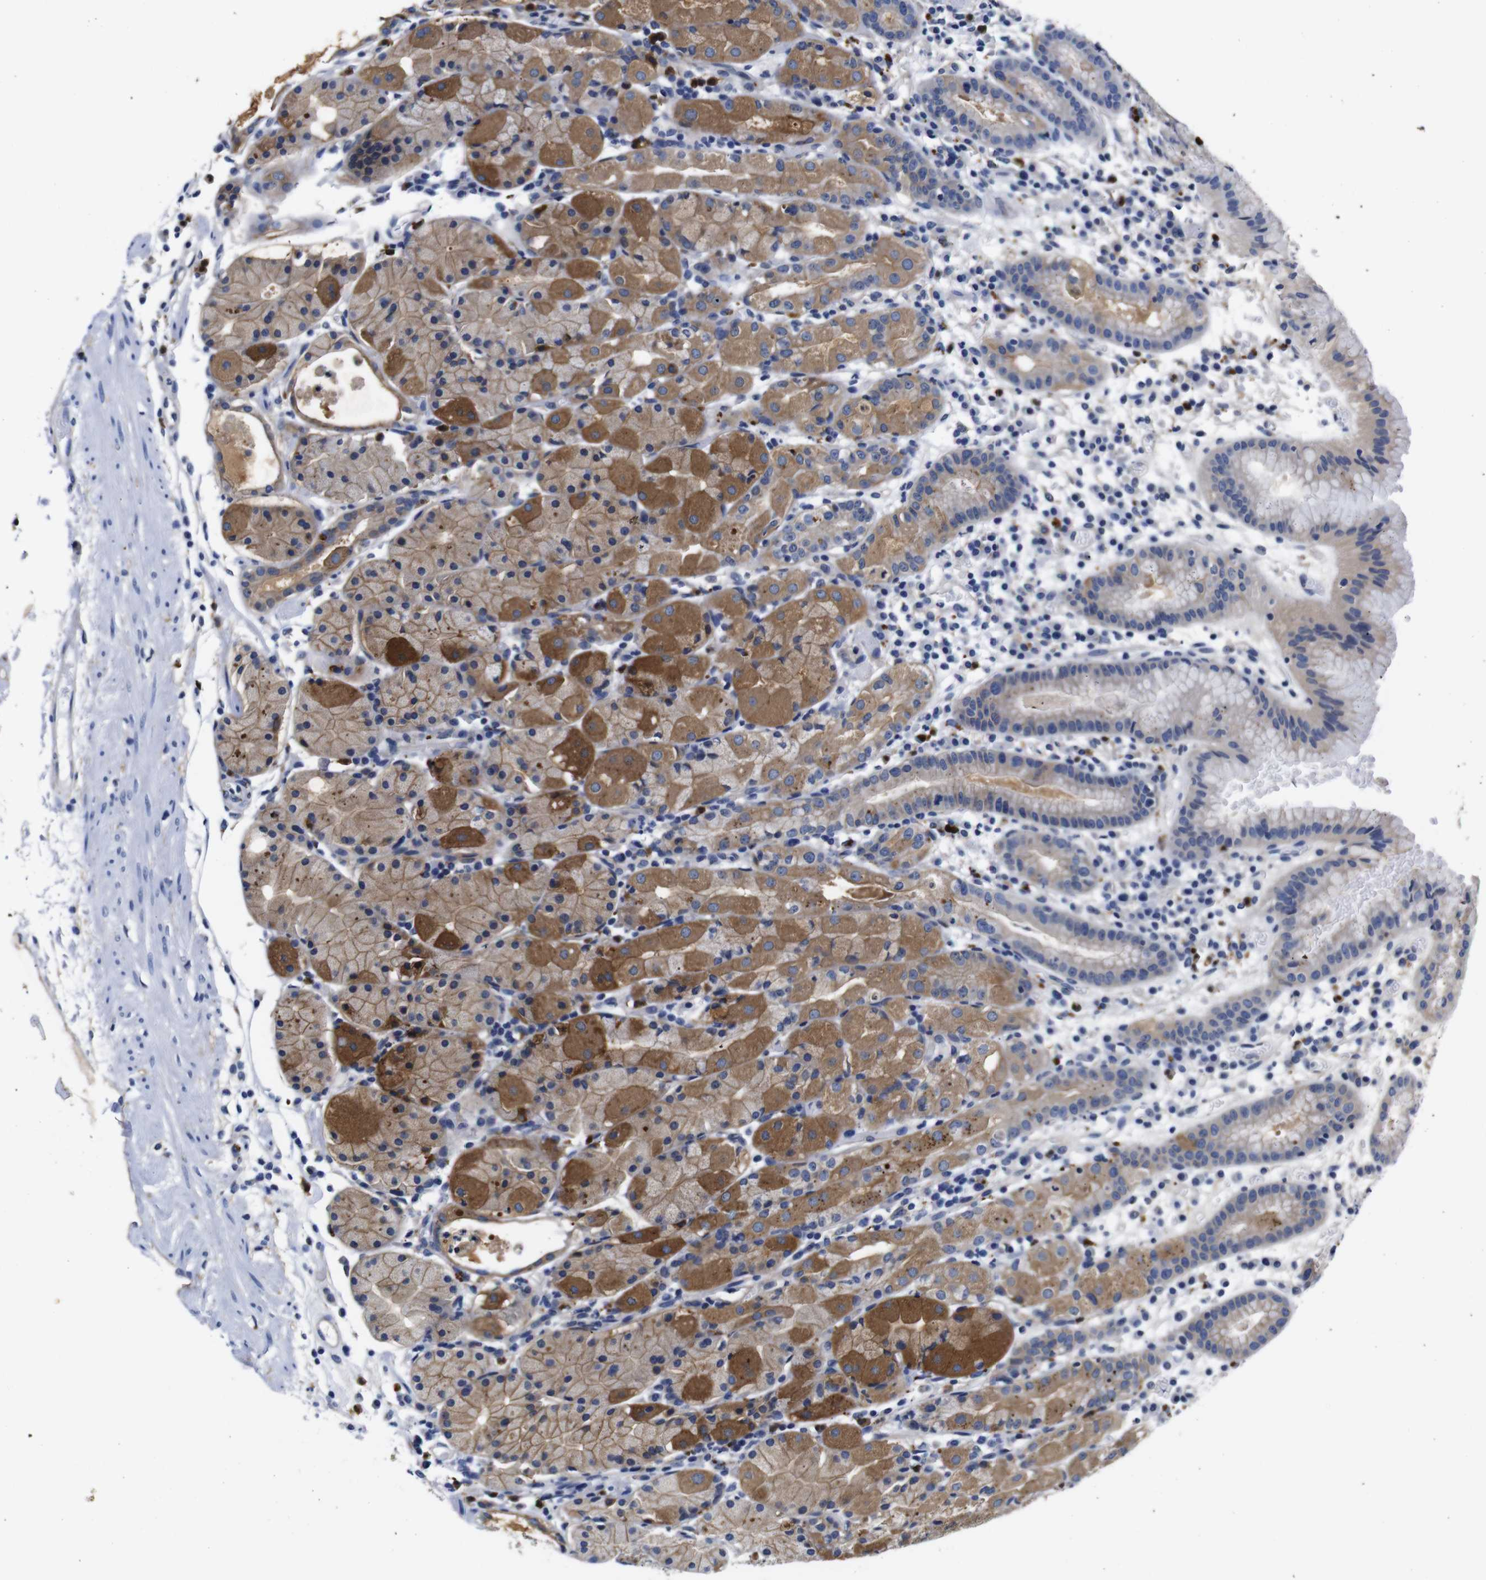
{"staining": {"intensity": "moderate", "quantity": "25%-75%", "location": "cytoplasmic/membranous"}, "tissue": "stomach", "cell_type": "Glandular cells", "image_type": "normal", "snomed": [{"axis": "morphology", "description": "Normal tissue, NOS"}, {"axis": "topography", "description": "Stomach"}, {"axis": "topography", "description": "Stomach, lower"}], "caption": "Protein analysis of unremarkable stomach demonstrates moderate cytoplasmic/membranous positivity in about 25%-75% of glandular cells. (DAB (3,3'-diaminobenzidine) IHC with brightfield microscopy, high magnification).", "gene": "GIMAP2", "patient": {"sex": "female", "age": 75}}